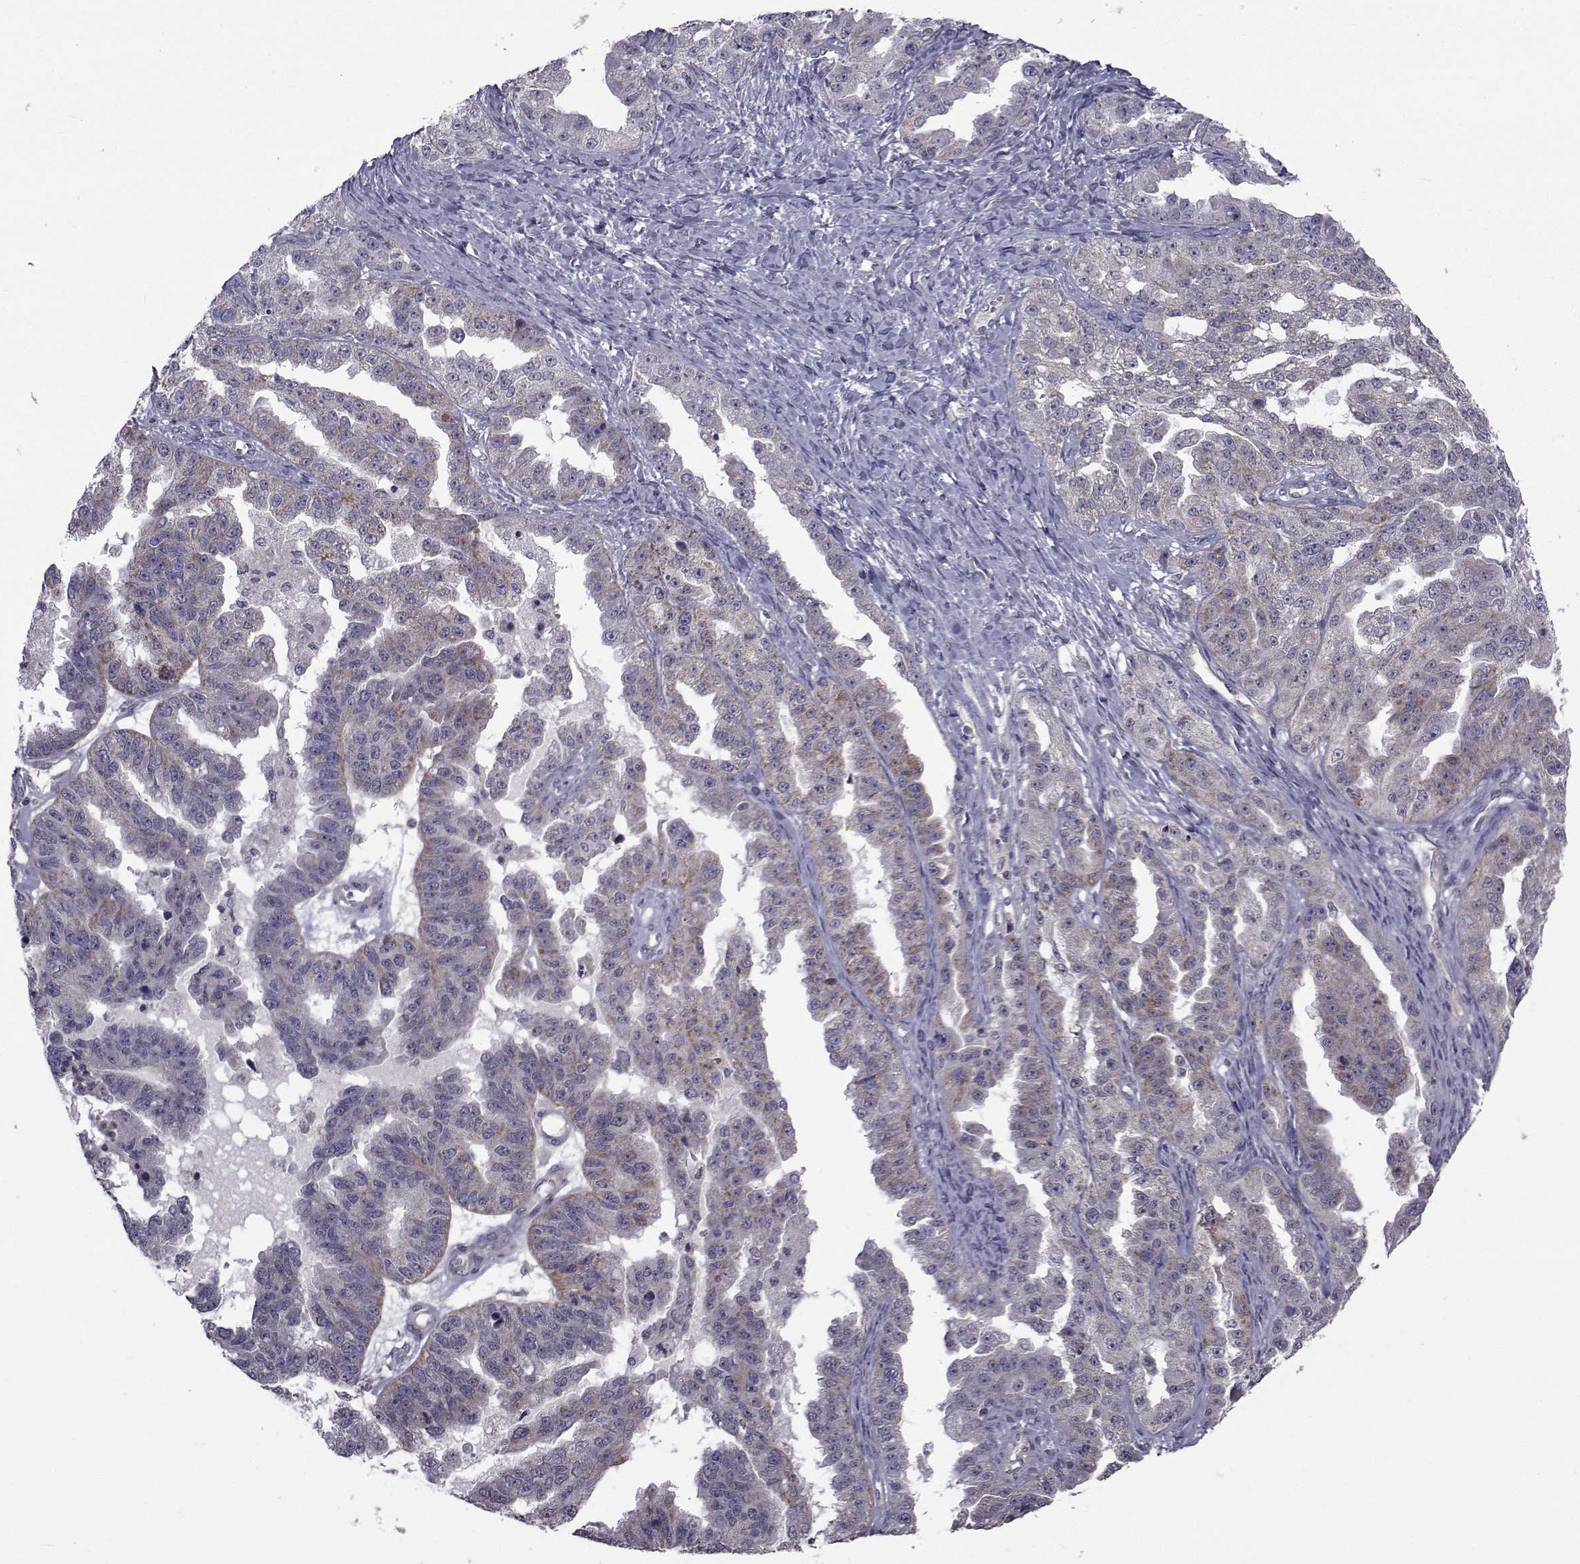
{"staining": {"intensity": "weak", "quantity": "<25%", "location": "cytoplasmic/membranous"}, "tissue": "ovarian cancer", "cell_type": "Tumor cells", "image_type": "cancer", "snomed": [{"axis": "morphology", "description": "Cystadenocarcinoma, serous, NOS"}, {"axis": "topography", "description": "Ovary"}], "caption": "Protein analysis of ovarian cancer shows no significant staining in tumor cells. (Stains: DAB immunohistochemistry (IHC) with hematoxylin counter stain, Microscopy: brightfield microscopy at high magnification).", "gene": "CFAP74", "patient": {"sex": "female", "age": 58}}